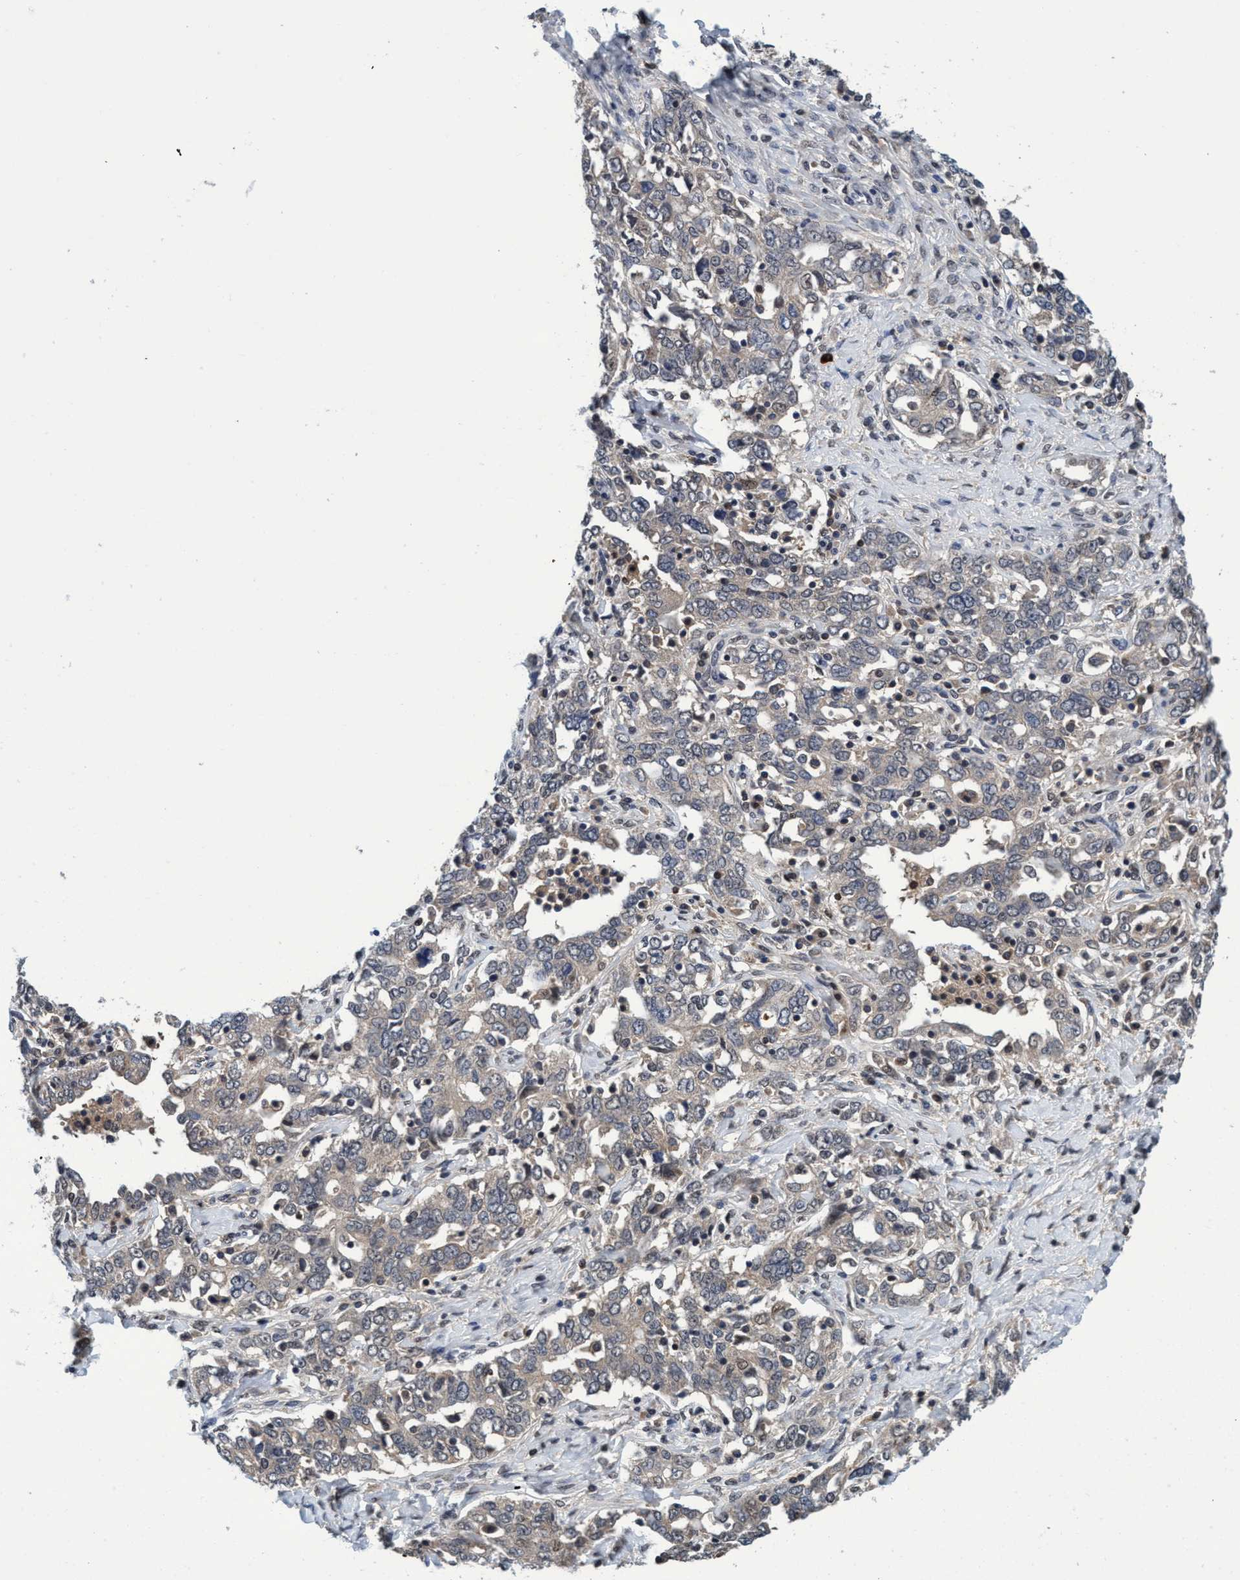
{"staining": {"intensity": "negative", "quantity": "none", "location": "none"}, "tissue": "ovarian cancer", "cell_type": "Tumor cells", "image_type": "cancer", "snomed": [{"axis": "morphology", "description": "Cystadenocarcinoma, mucinous, NOS"}, {"axis": "topography", "description": "Ovary"}], "caption": "This is a histopathology image of IHC staining of ovarian mucinous cystadenocarcinoma, which shows no positivity in tumor cells.", "gene": "PSMD12", "patient": {"sex": "female", "age": 73}}